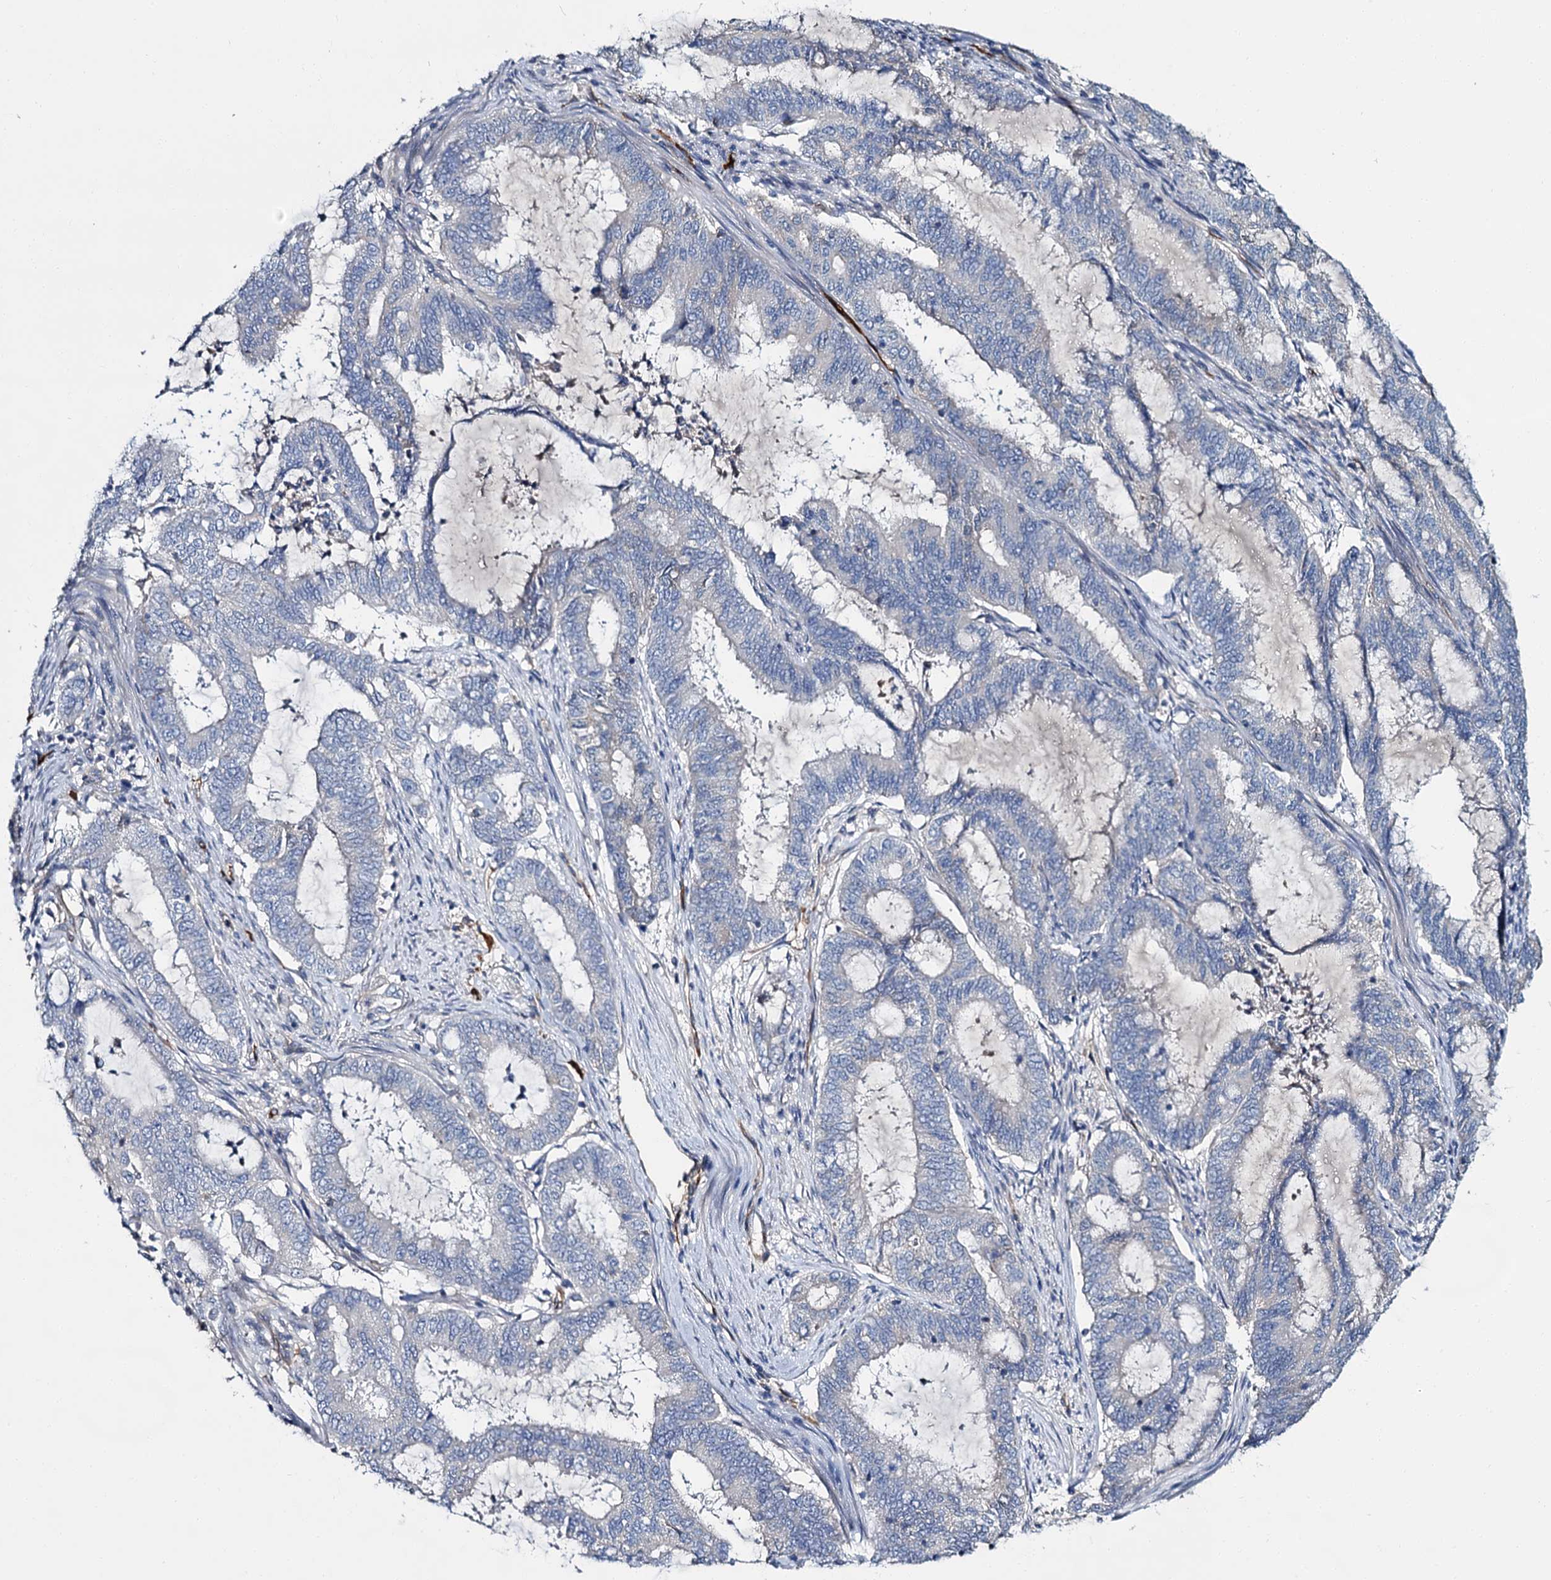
{"staining": {"intensity": "negative", "quantity": "none", "location": "none"}, "tissue": "endometrial cancer", "cell_type": "Tumor cells", "image_type": "cancer", "snomed": [{"axis": "morphology", "description": "Adenocarcinoma, NOS"}, {"axis": "topography", "description": "Endometrium"}], "caption": "Image shows no protein positivity in tumor cells of endometrial cancer tissue.", "gene": "CACNA1C", "patient": {"sex": "female", "age": 51}}